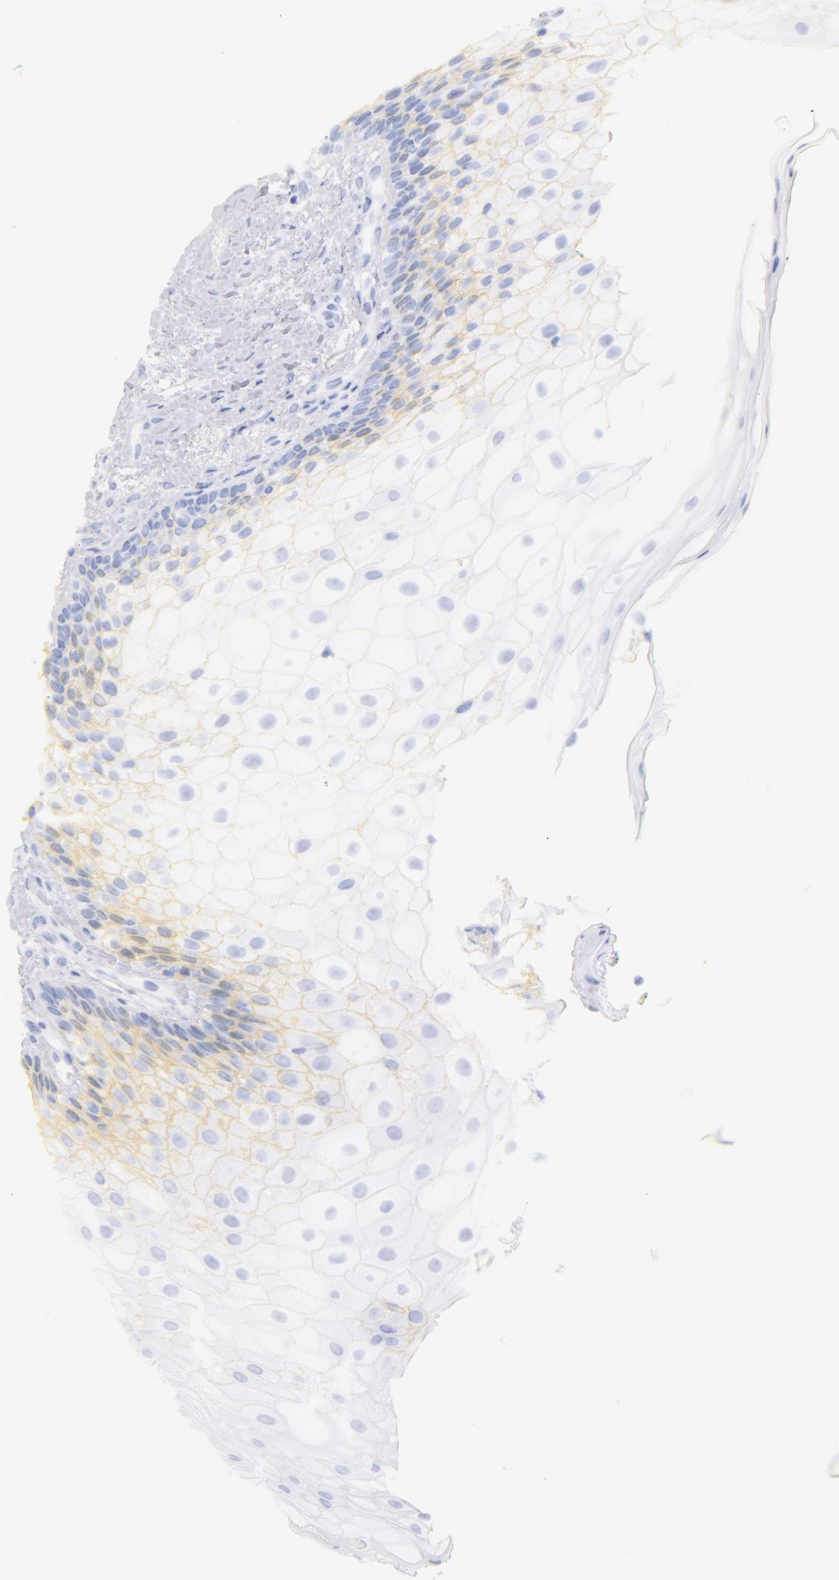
{"staining": {"intensity": "weak", "quantity": "25%-75%", "location": "cytoplasmic/membranous"}, "tissue": "oral mucosa", "cell_type": "Squamous epithelial cells", "image_type": "normal", "snomed": [{"axis": "morphology", "description": "Normal tissue, NOS"}, {"axis": "topography", "description": "Oral tissue"}], "caption": "This photomicrograph demonstrates benign oral mucosa stained with immunohistochemistry to label a protein in brown. The cytoplasmic/membranous of squamous epithelial cells show weak positivity for the protein. Nuclei are counter-stained blue.", "gene": "CD44", "patient": {"sex": "female", "age": 79}}